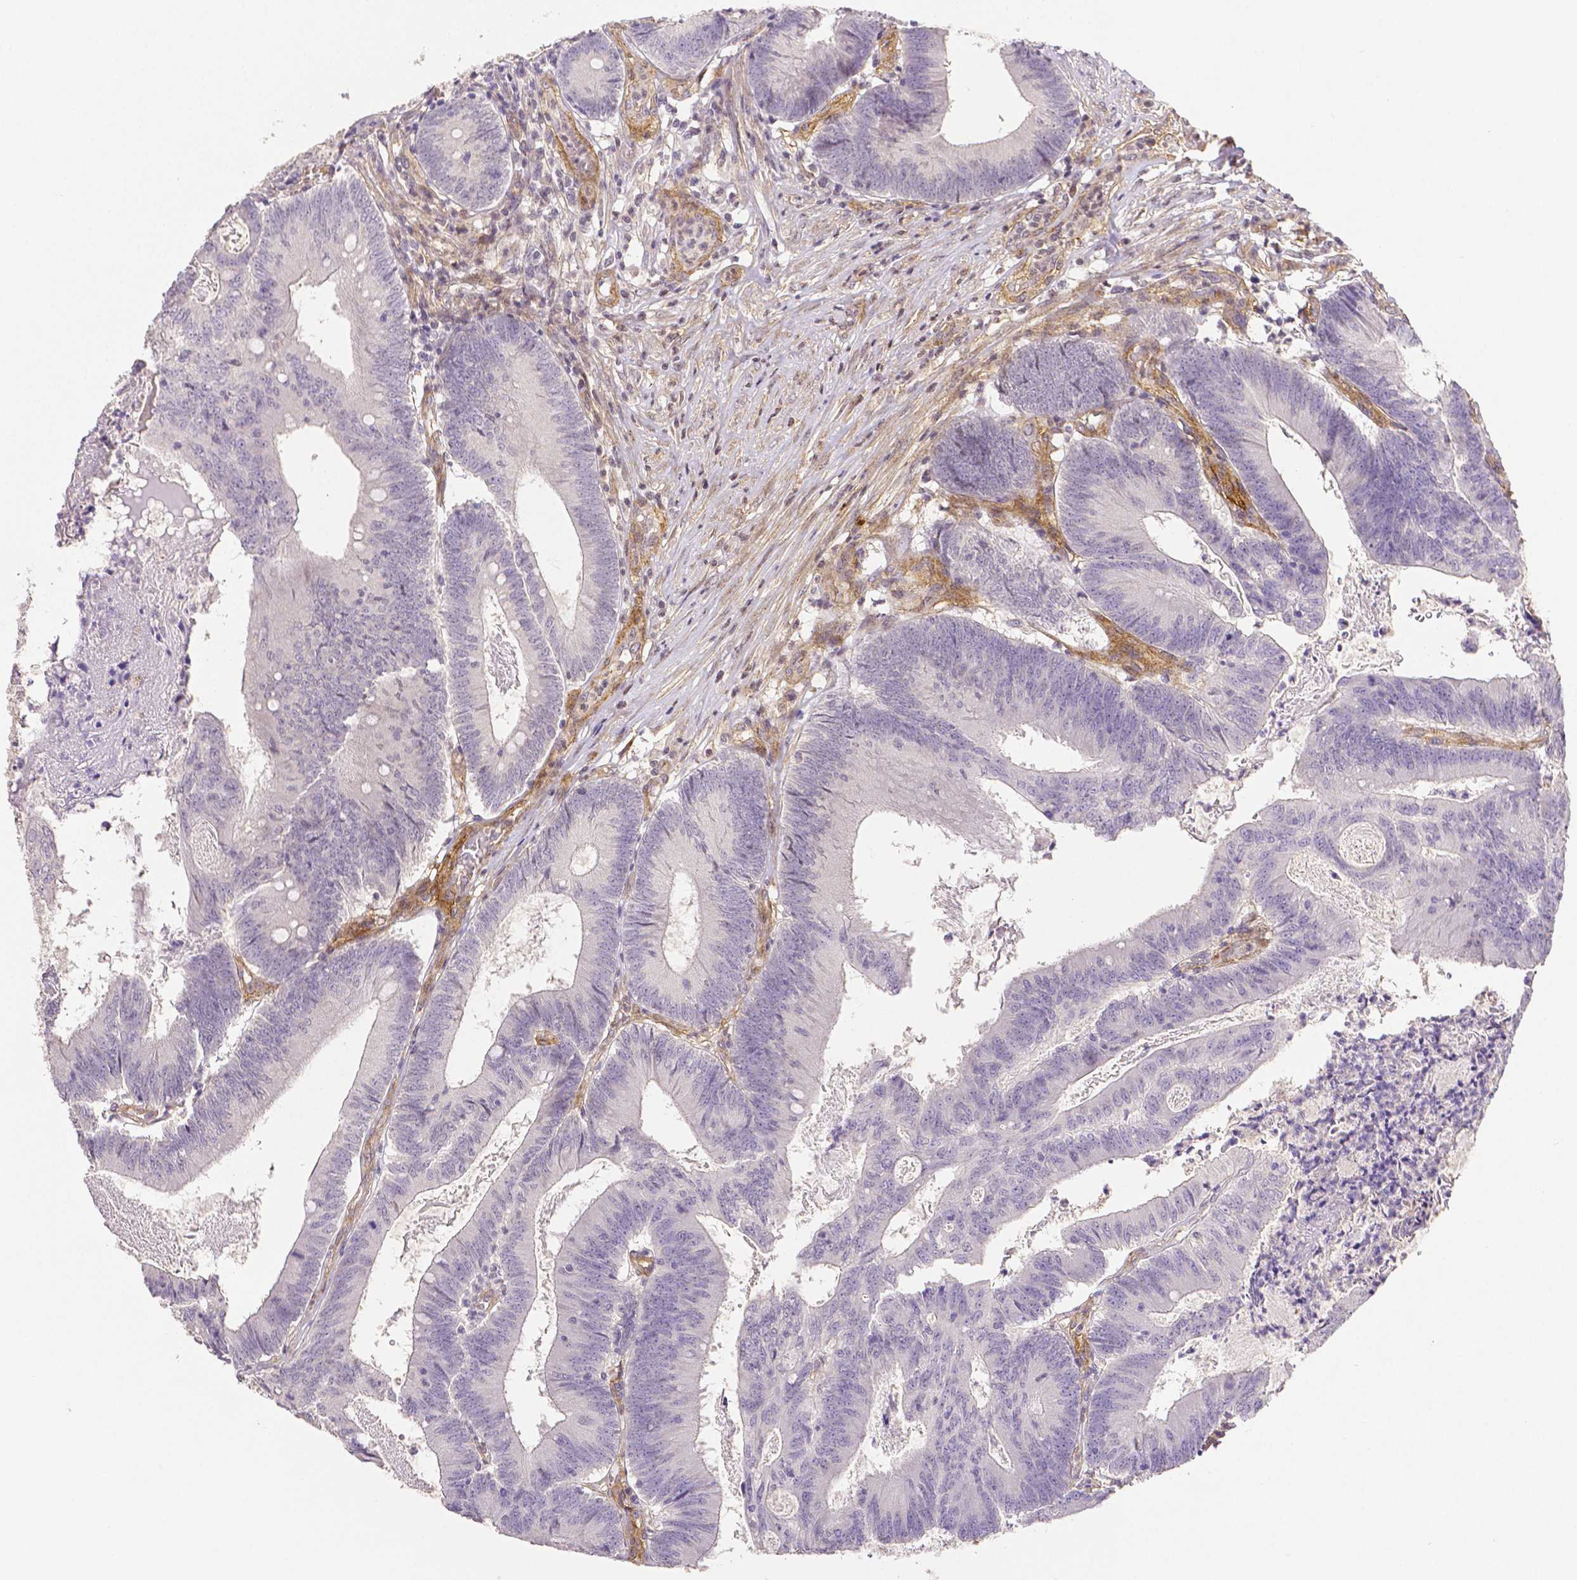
{"staining": {"intensity": "negative", "quantity": "none", "location": "none"}, "tissue": "colorectal cancer", "cell_type": "Tumor cells", "image_type": "cancer", "snomed": [{"axis": "morphology", "description": "Adenocarcinoma, NOS"}, {"axis": "topography", "description": "Colon"}], "caption": "Immunohistochemistry image of neoplastic tissue: adenocarcinoma (colorectal) stained with DAB shows no significant protein expression in tumor cells. The staining was performed using DAB to visualize the protein expression in brown, while the nuclei were stained in blue with hematoxylin (Magnification: 20x).", "gene": "THY1", "patient": {"sex": "female", "age": 70}}